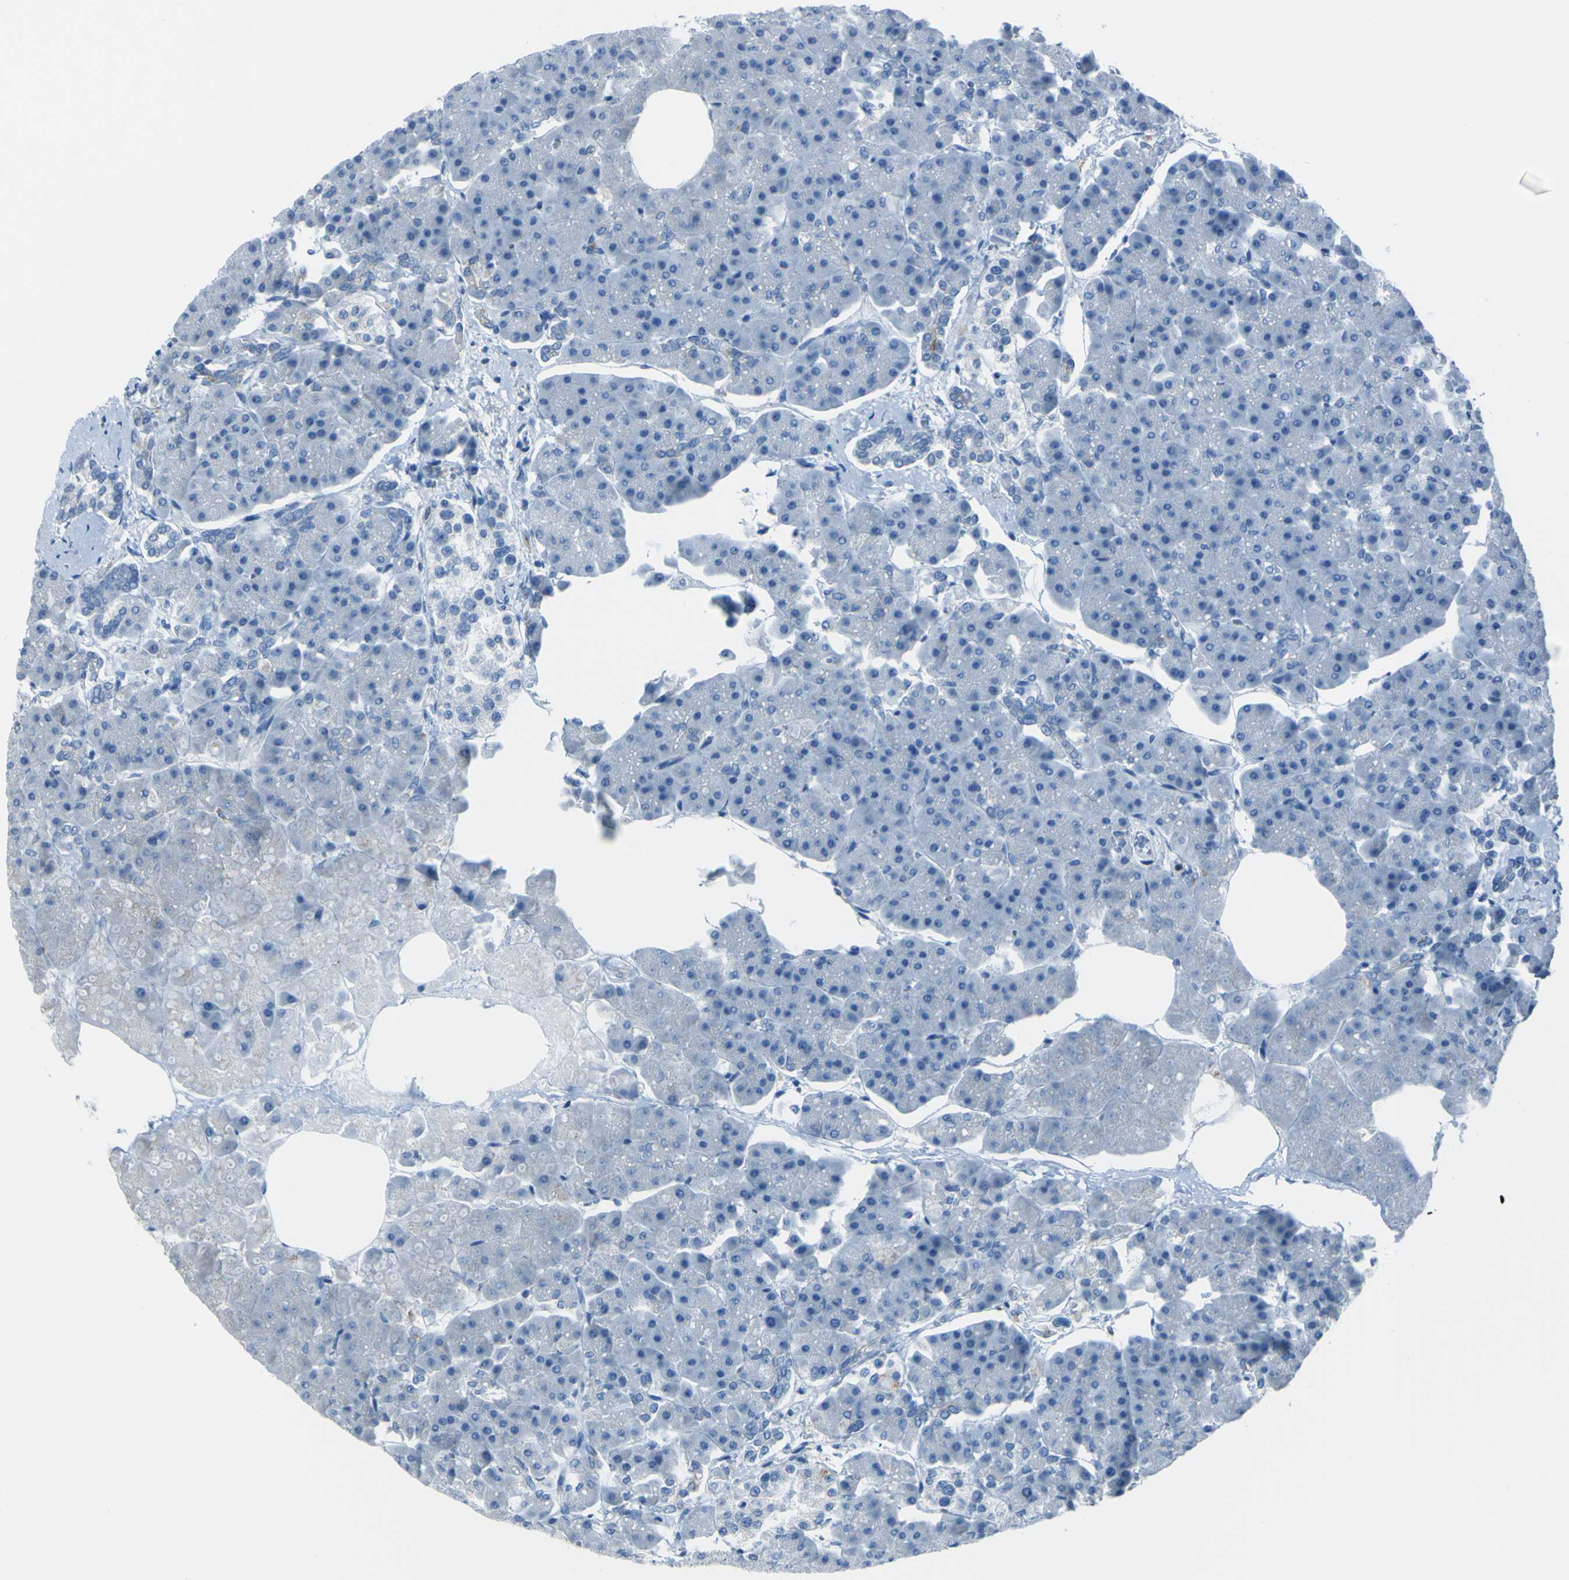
{"staining": {"intensity": "negative", "quantity": "none", "location": "none"}, "tissue": "pancreas", "cell_type": "Exocrine glandular cells", "image_type": "normal", "snomed": [{"axis": "morphology", "description": "Normal tissue, NOS"}, {"axis": "topography", "description": "Pancreas"}], "caption": "The immunohistochemistry (IHC) histopathology image has no significant staining in exocrine glandular cells of pancreas.", "gene": "ZNF557", "patient": {"sex": "female", "age": 70}}